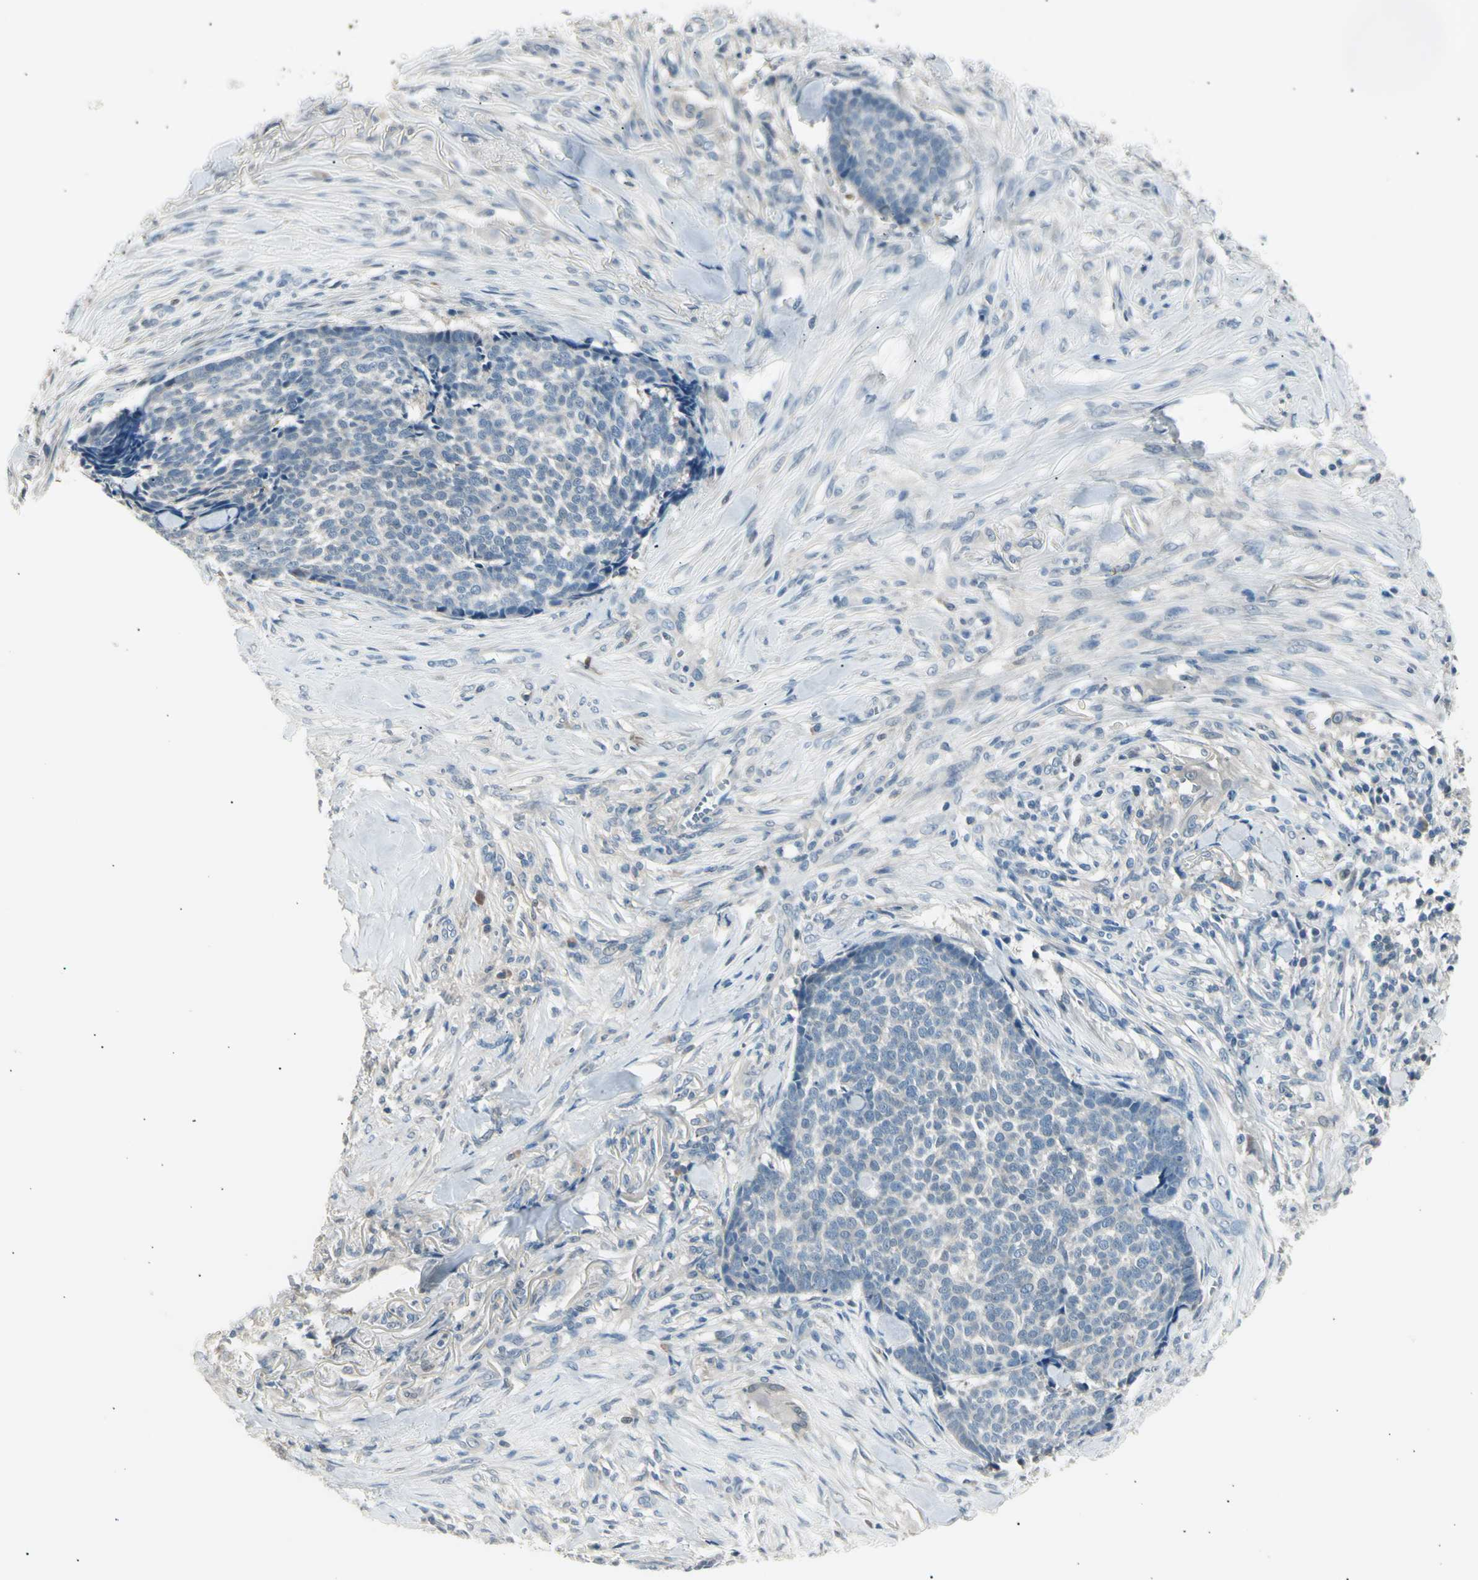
{"staining": {"intensity": "negative", "quantity": "none", "location": "none"}, "tissue": "skin cancer", "cell_type": "Tumor cells", "image_type": "cancer", "snomed": [{"axis": "morphology", "description": "Basal cell carcinoma"}, {"axis": "topography", "description": "Skin"}], "caption": "DAB immunohistochemical staining of human skin cancer (basal cell carcinoma) shows no significant positivity in tumor cells. The staining was performed using DAB to visualize the protein expression in brown, while the nuclei were stained in blue with hematoxylin (Magnification: 20x).", "gene": "LHPP", "patient": {"sex": "male", "age": 84}}